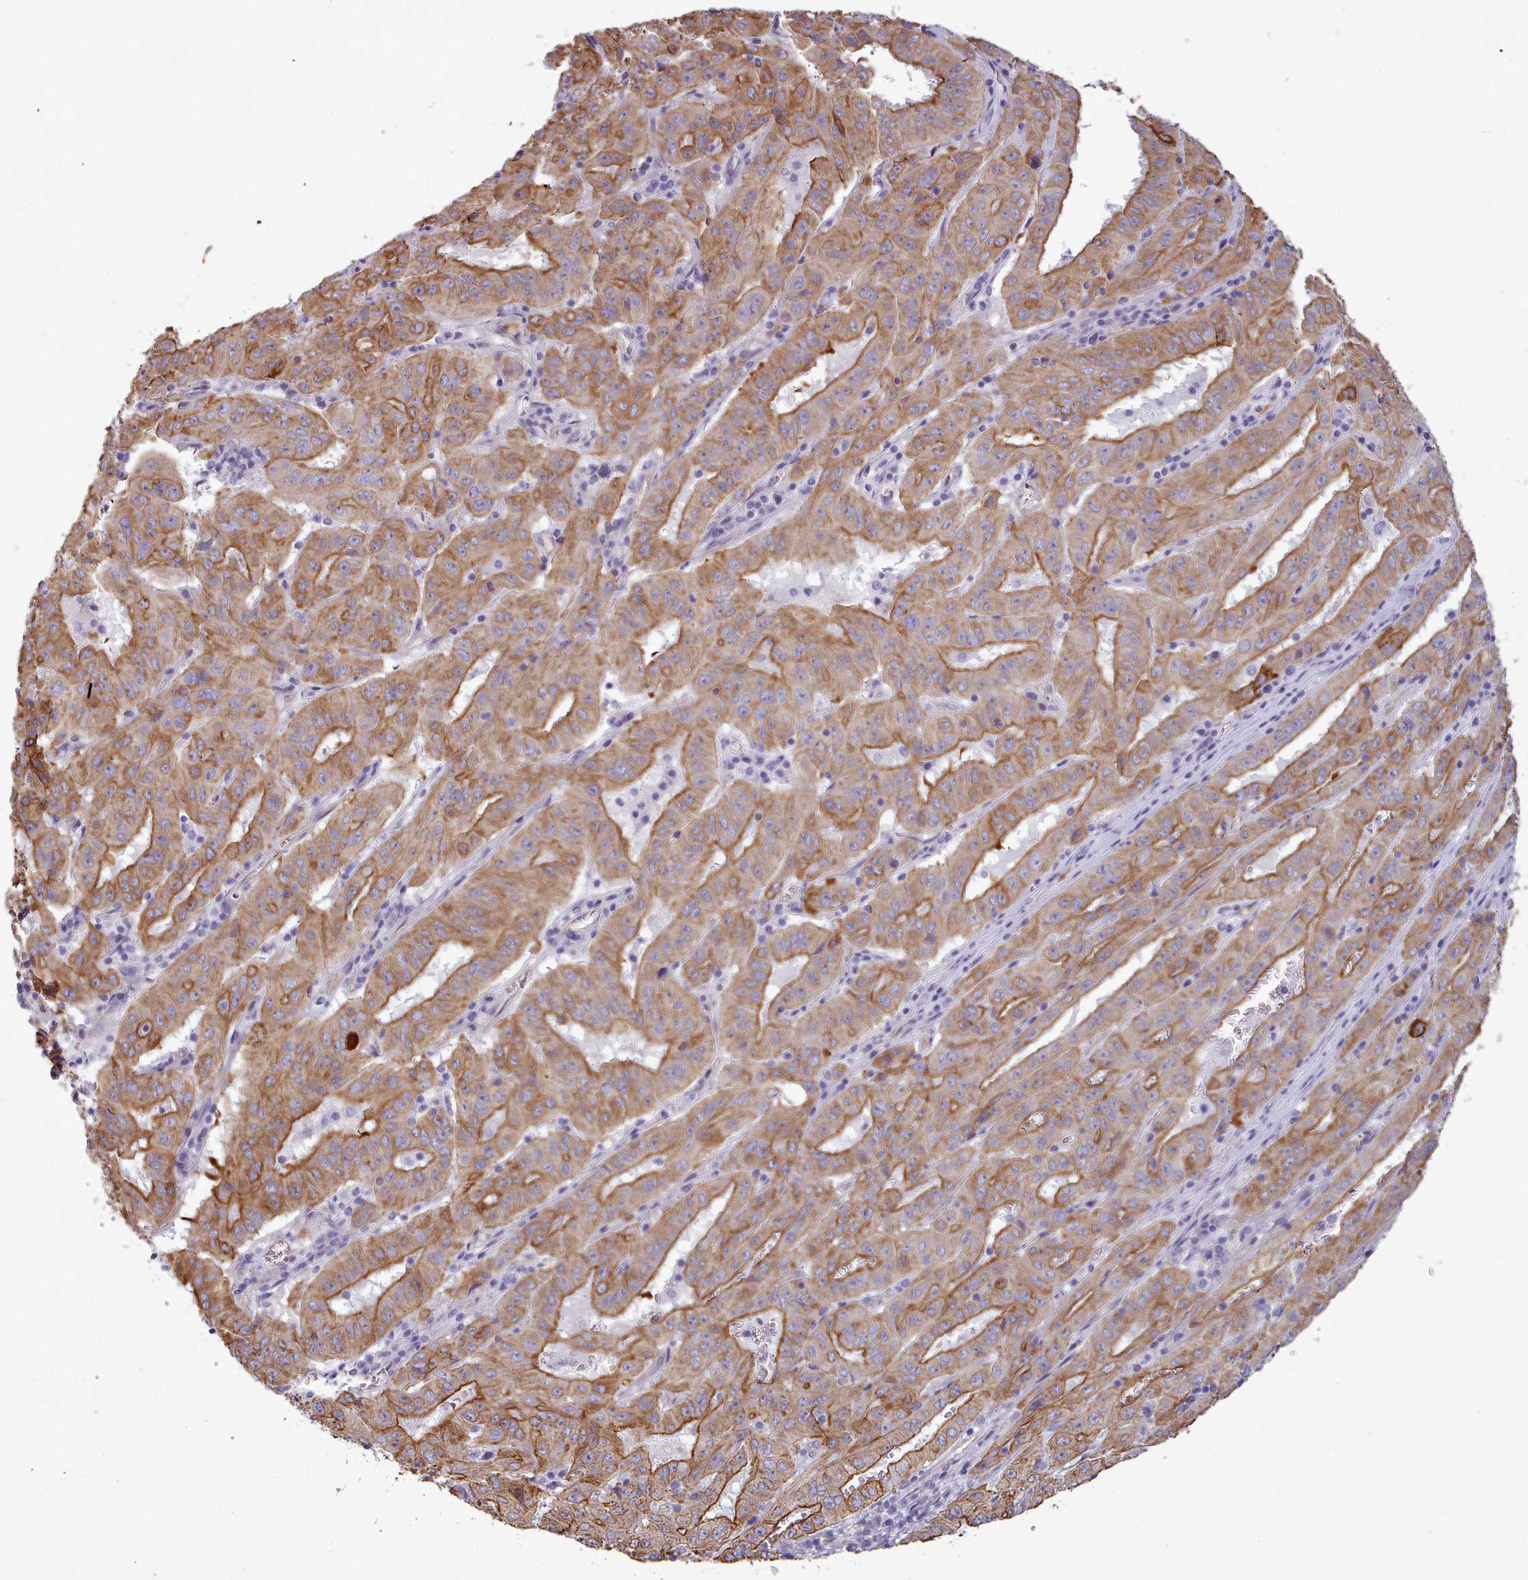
{"staining": {"intensity": "moderate", "quantity": ">75%", "location": "cytoplasmic/membranous"}, "tissue": "pancreatic cancer", "cell_type": "Tumor cells", "image_type": "cancer", "snomed": [{"axis": "morphology", "description": "Adenocarcinoma, NOS"}, {"axis": "topography", "description": "Pancreas"}], "caption": "A medium amount of moderate cytoplasmic/membranous staining is appreciated in about >75% of tumor cells in pancreatic cancer (adenocarcinoma) tissue.", "gene": "PLD4", "patient": {"sex": "male", "age": 63}}